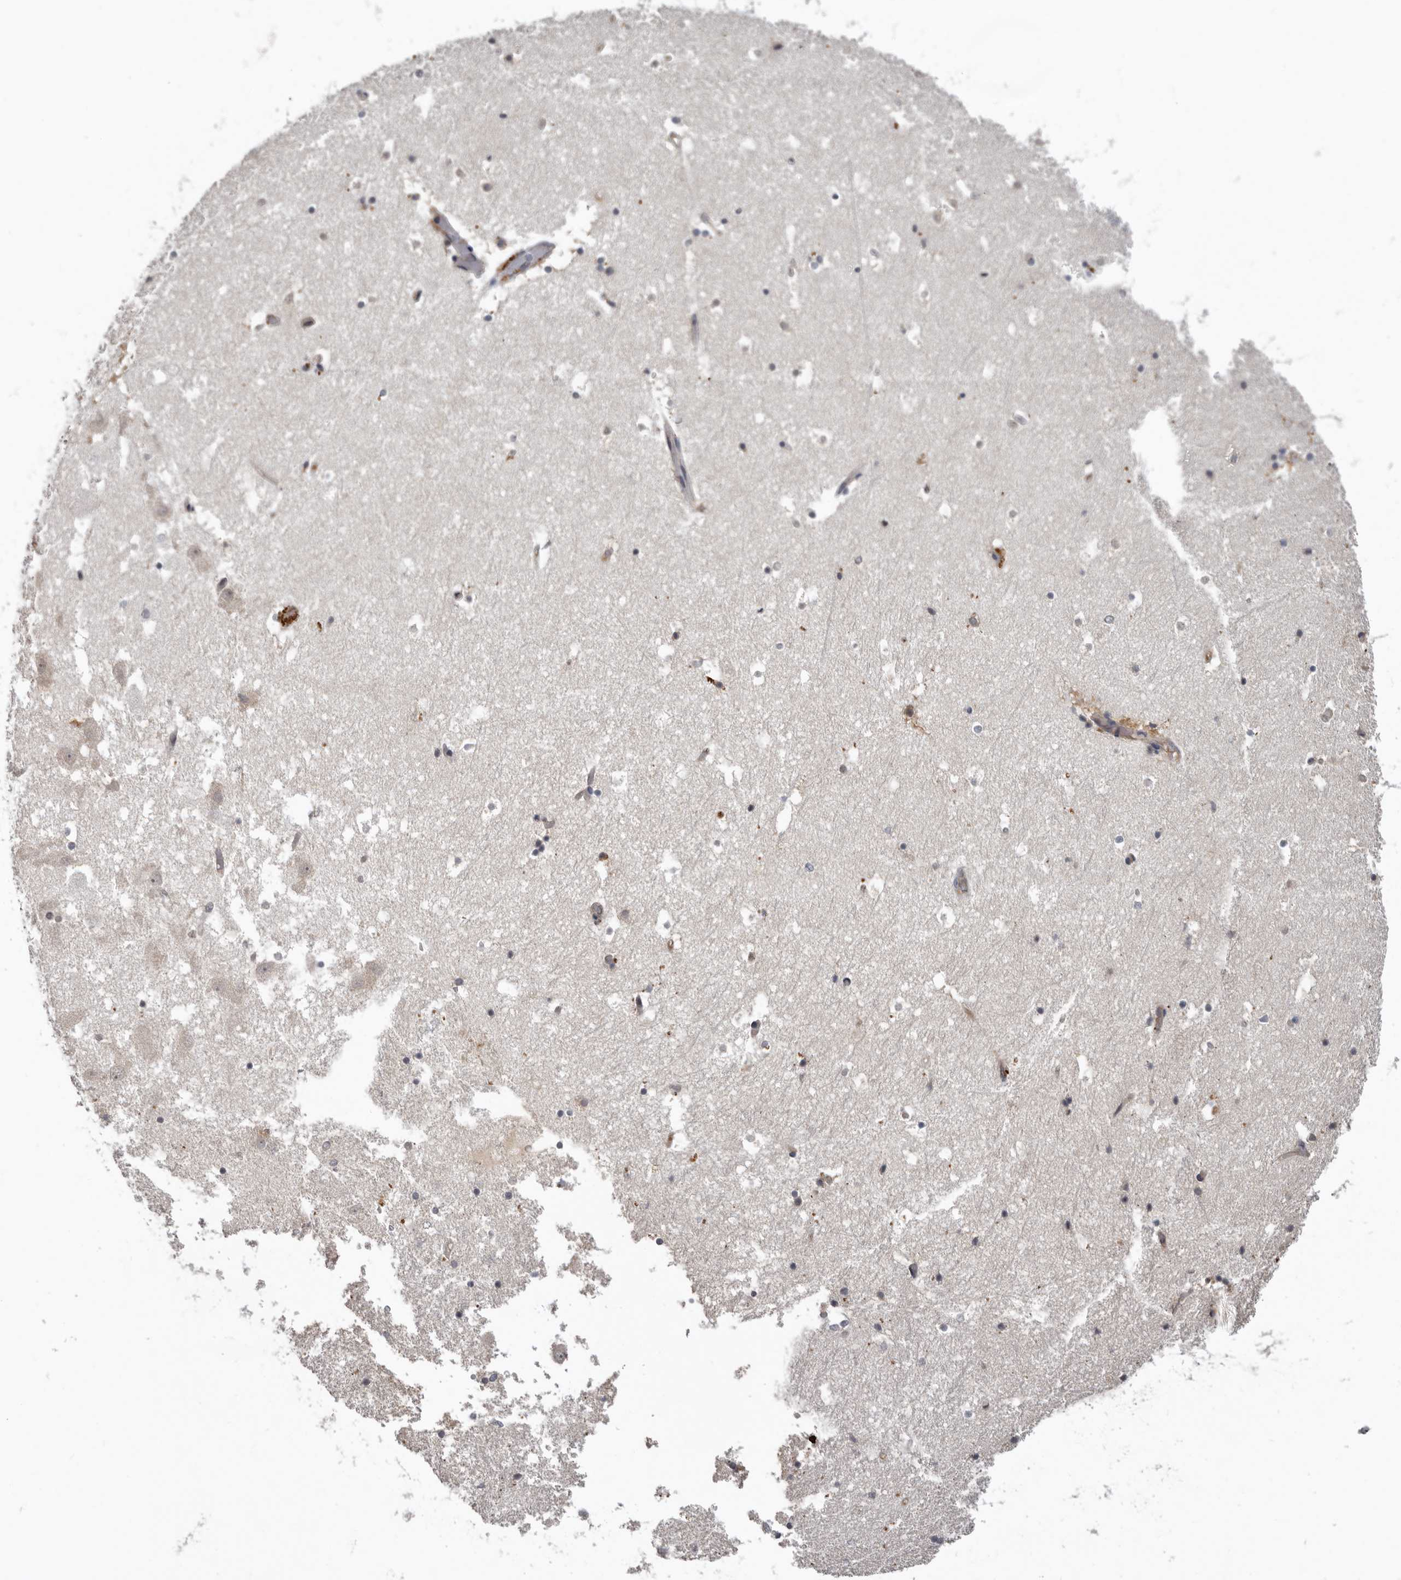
{"staining": {"intensity": "weak", "quantity": "<25%", "location": "cytoplasmic/membranous"}, "tissue": "hippocampus", "cell_type": "Glial cells", "image_type": "normal", "snomed": [{"axis": "morphology", "description": "Normal tissue, NOS"}, {"axis": "topography", "description": "Hippocampus"}], "caption": "Human hippocampus stained for a protein using immunohistochemistry reveals no staining in glial cells.", "gene": "CDCA8", "patient": {"sex": "female", "age": 52}}